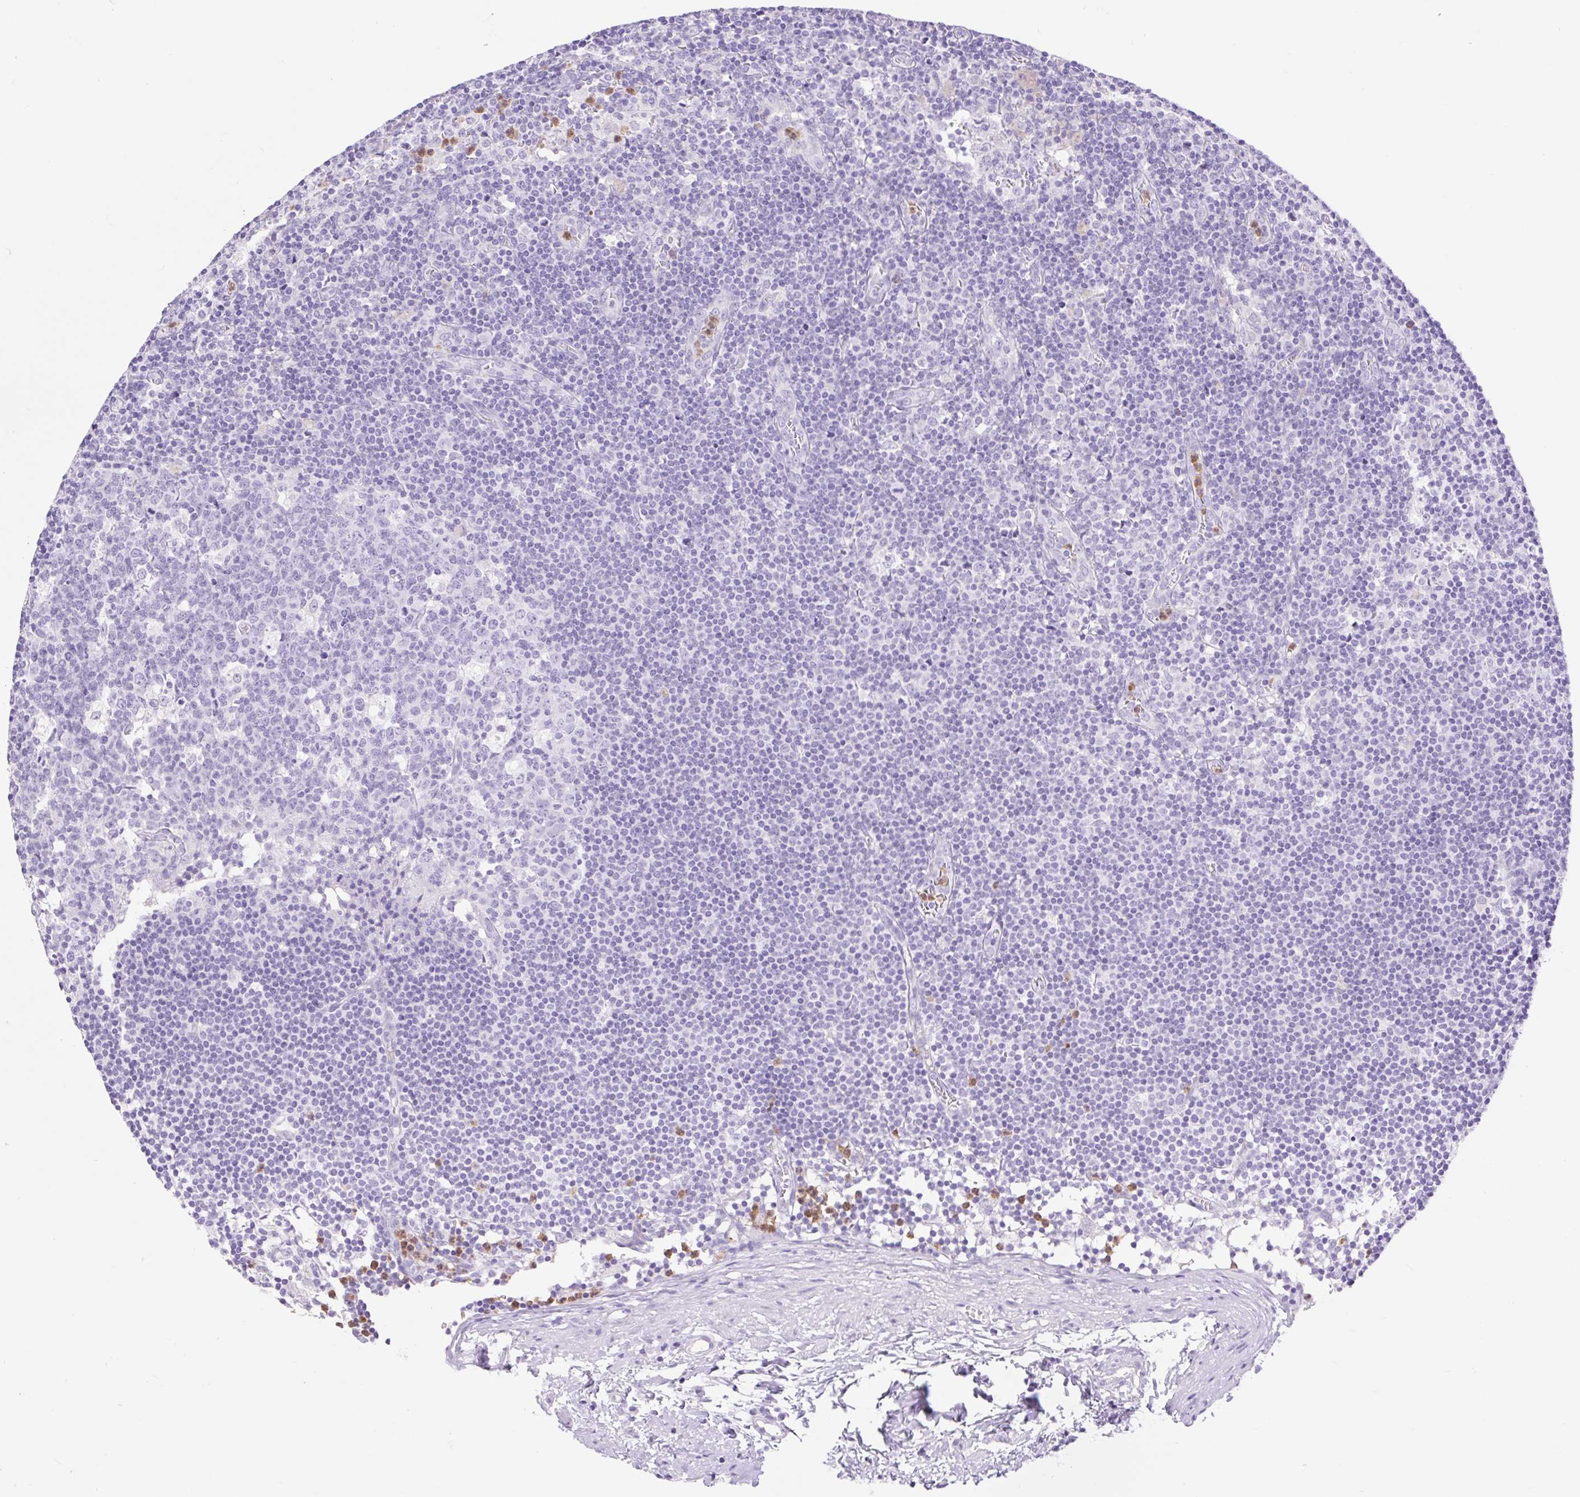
{"staining": {"intensity": "negative", "quantity": "none", "location": "none"}, "tissue": "lymph node", "cell_type": "Germinal center cells", "image_type": "normal", "snomed": [{"axis": "morphology", "description": "Normal tissue, NOS"}, {"axis": "topography", "description": "Lymph node"}], "caption": "This is an immunohistochemistry histopathology image of benign human lymph node. There is no staining in germinal center cells.", "gene": "SLC25A40", "patient": {"sex": "female", "age": 45}}